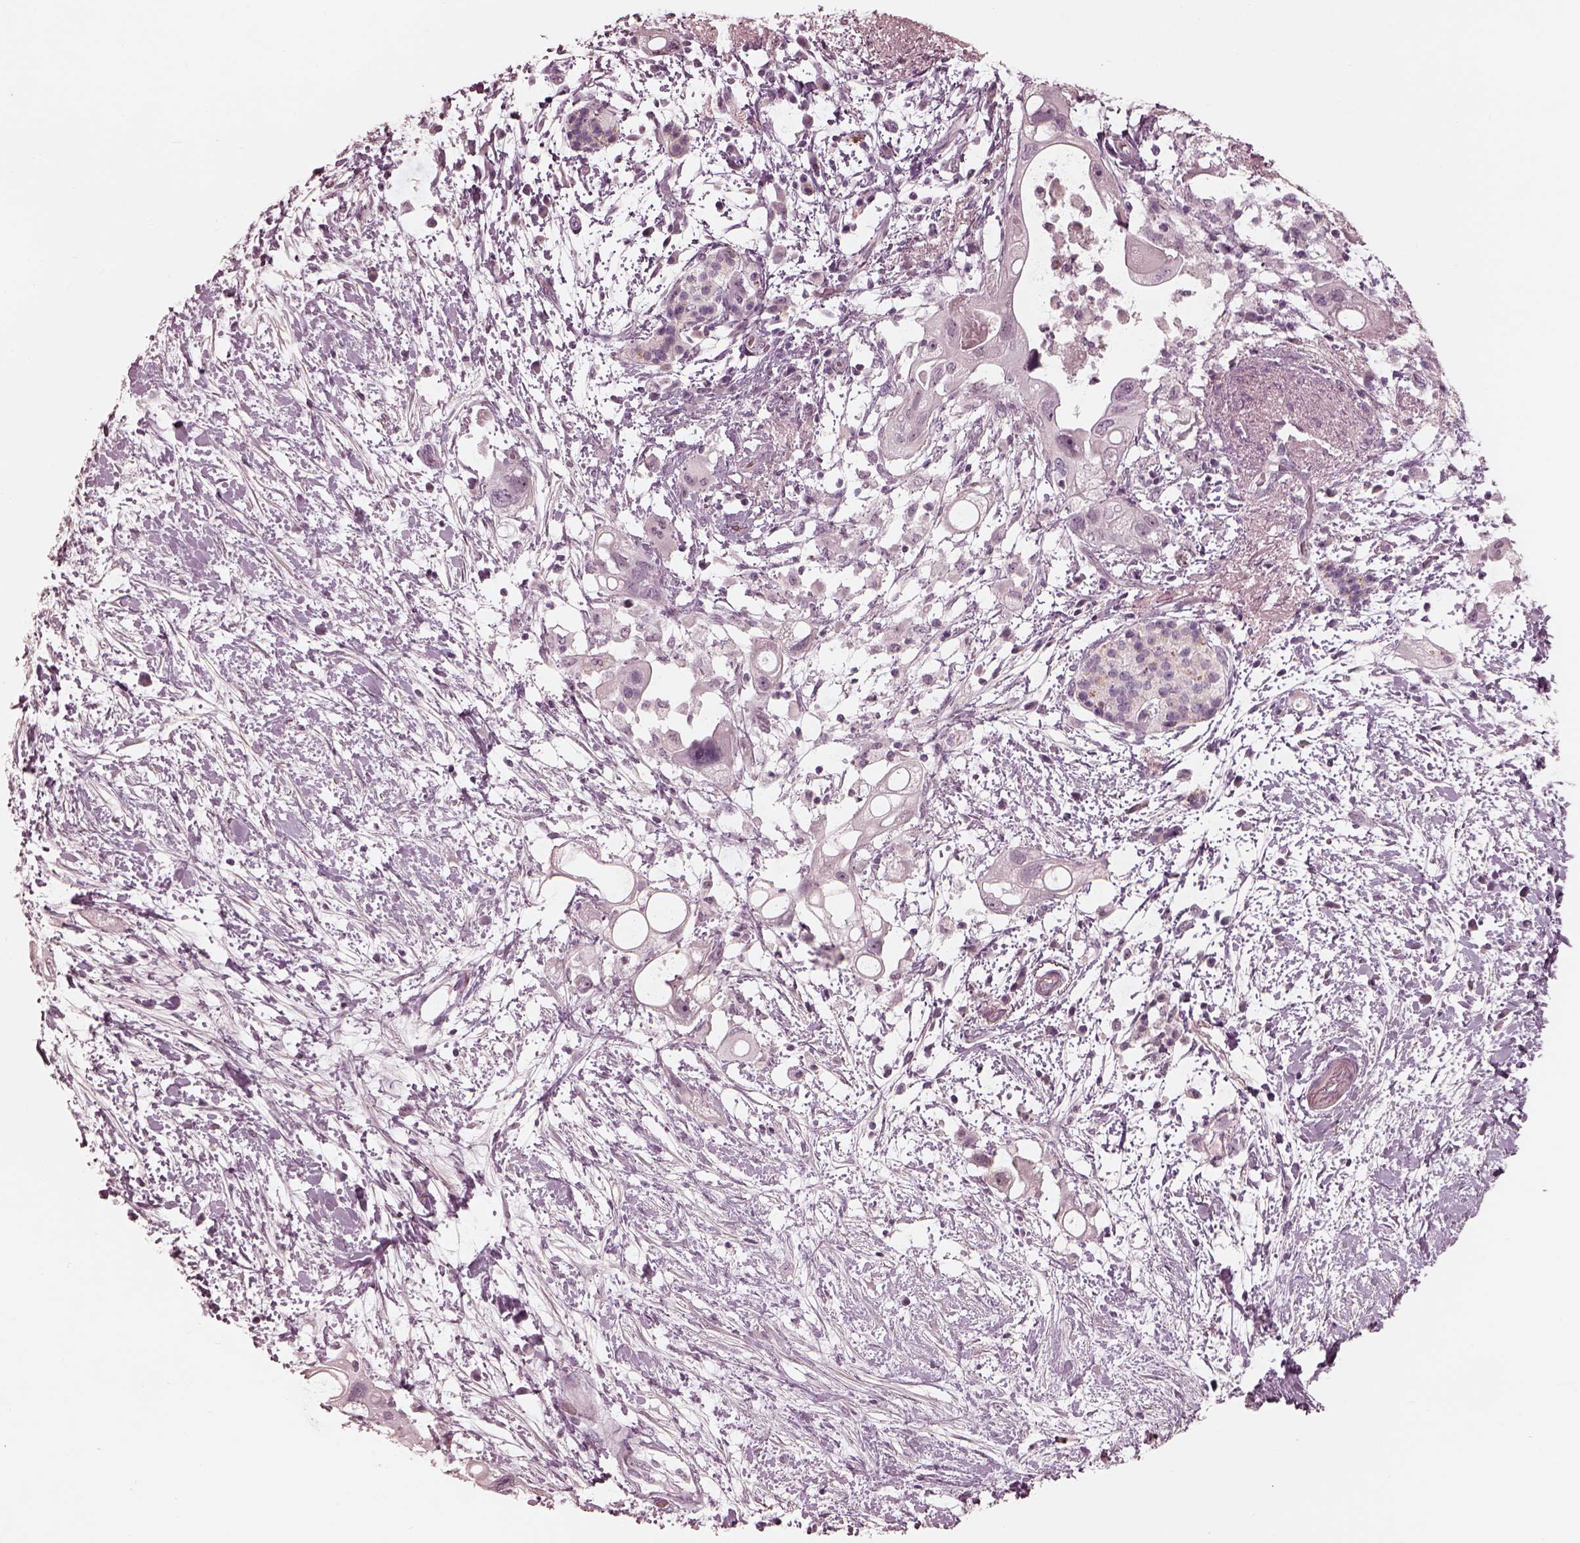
{"staining": {"intensity": "negative", "quantity": "none", "location": "none"}, "tissue": "pancreatic cancer", "cell_type": "Tumor cells", "image_type": "cancer", "snomed": [{"axis": "morphology", "description": "Adenocarcinoma, NOS"}, {"axis": "topography", "description": "Pancreas"}], "caption": "Immunohistochemistry (IHC) image of neoplastic tissue: human adenocarcinoma (pancreatic) stained with DAB reveals no significant protein expression in tumor cells.", "gene": "ADRB3", "patient": {"sex": "female", "age": 72}}